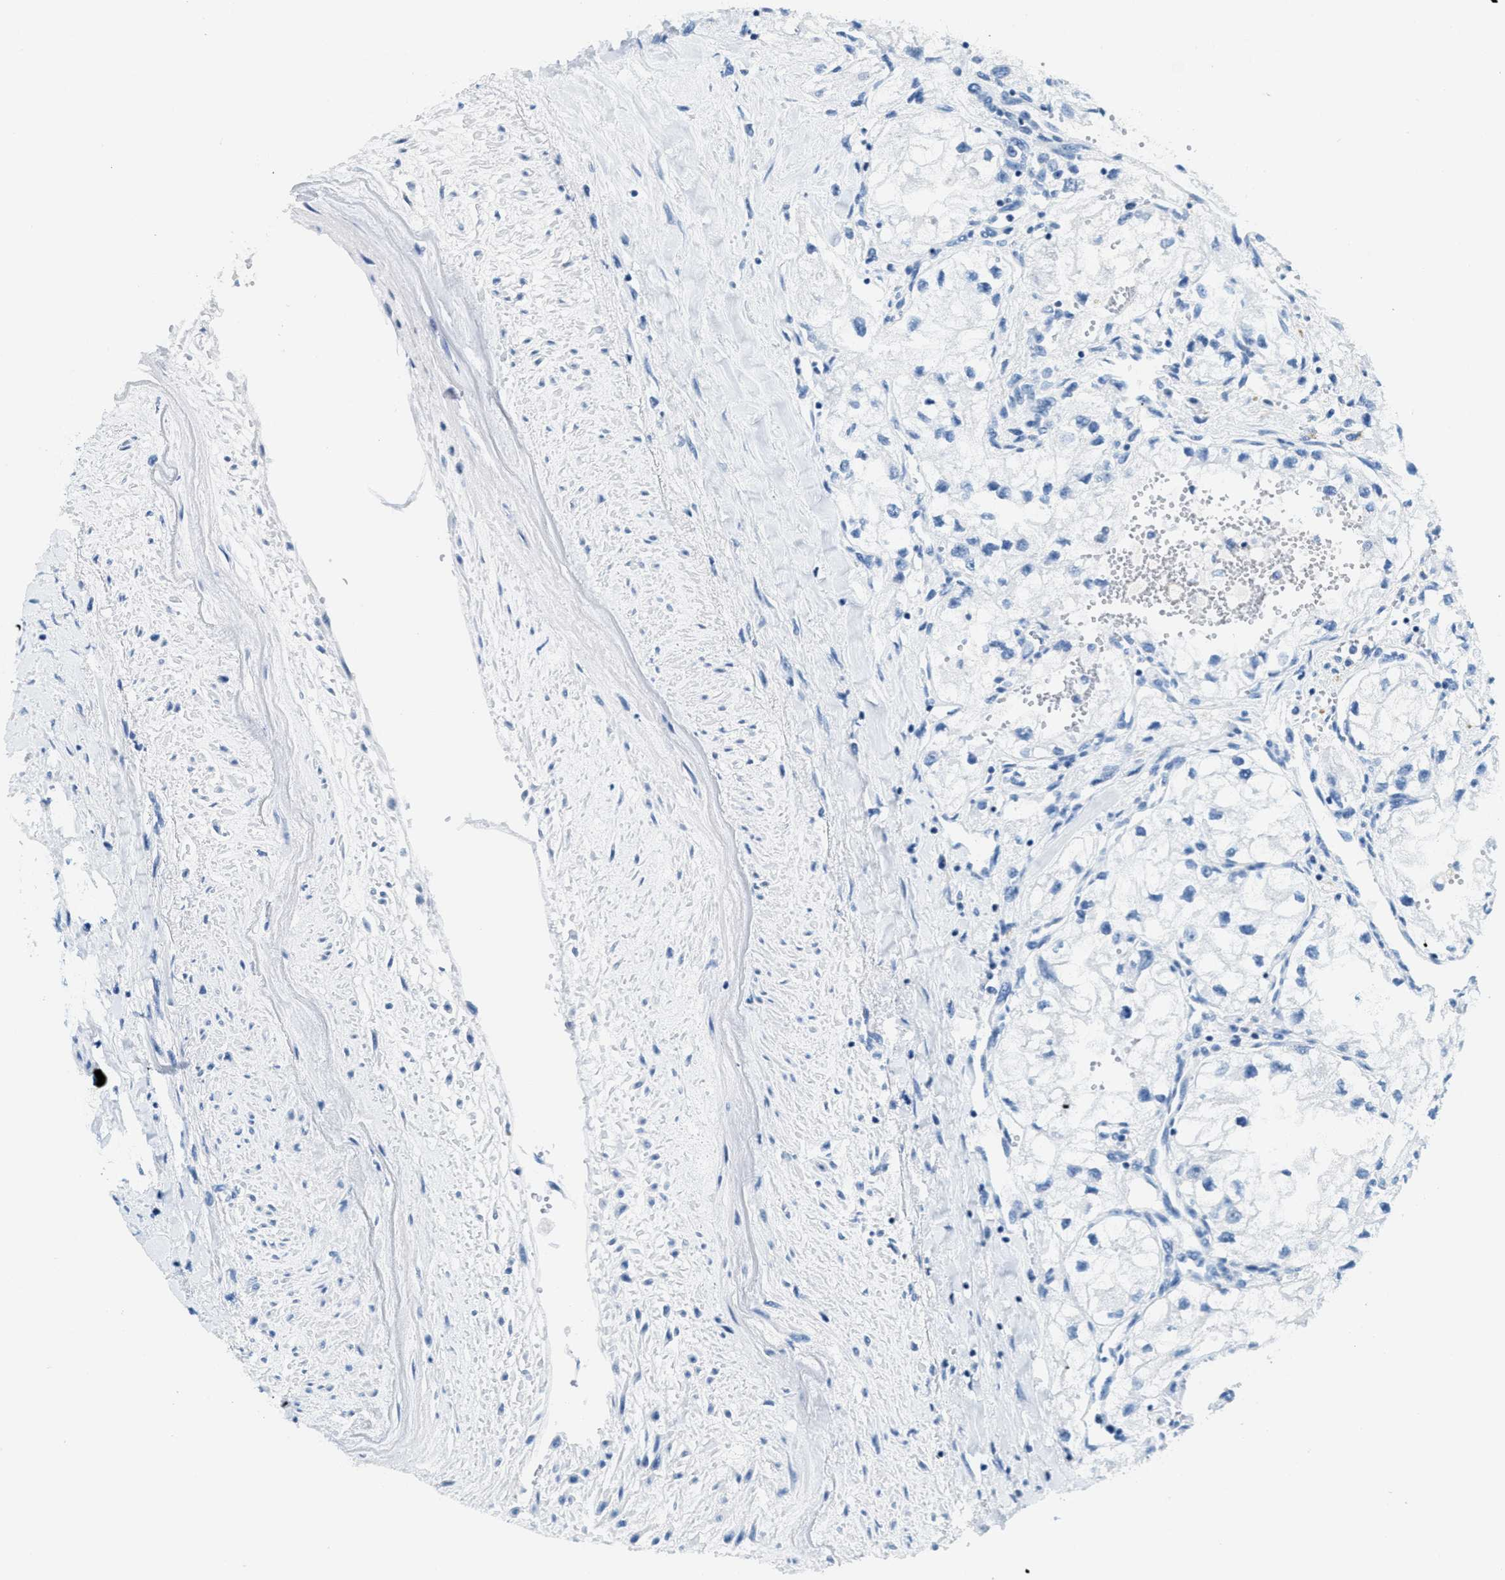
{"staining": {"intensity": "negative", "quantity": "none", "location": "none"}, "tissue": "renal cancer", "cell_type": "Tumor cells", "image_type": "cancer", "snomed": [{"axis": "morphology", "description": "Adenocarcinoma, NOS"}, {"axis": "topography", "description": "Kidney"}], "caption": "The micrograph shows no significant positivity in tumor cells of renal adenocarcinoma.", "gene": "CA4", "patient": {"sex": "female", "age": 70}}